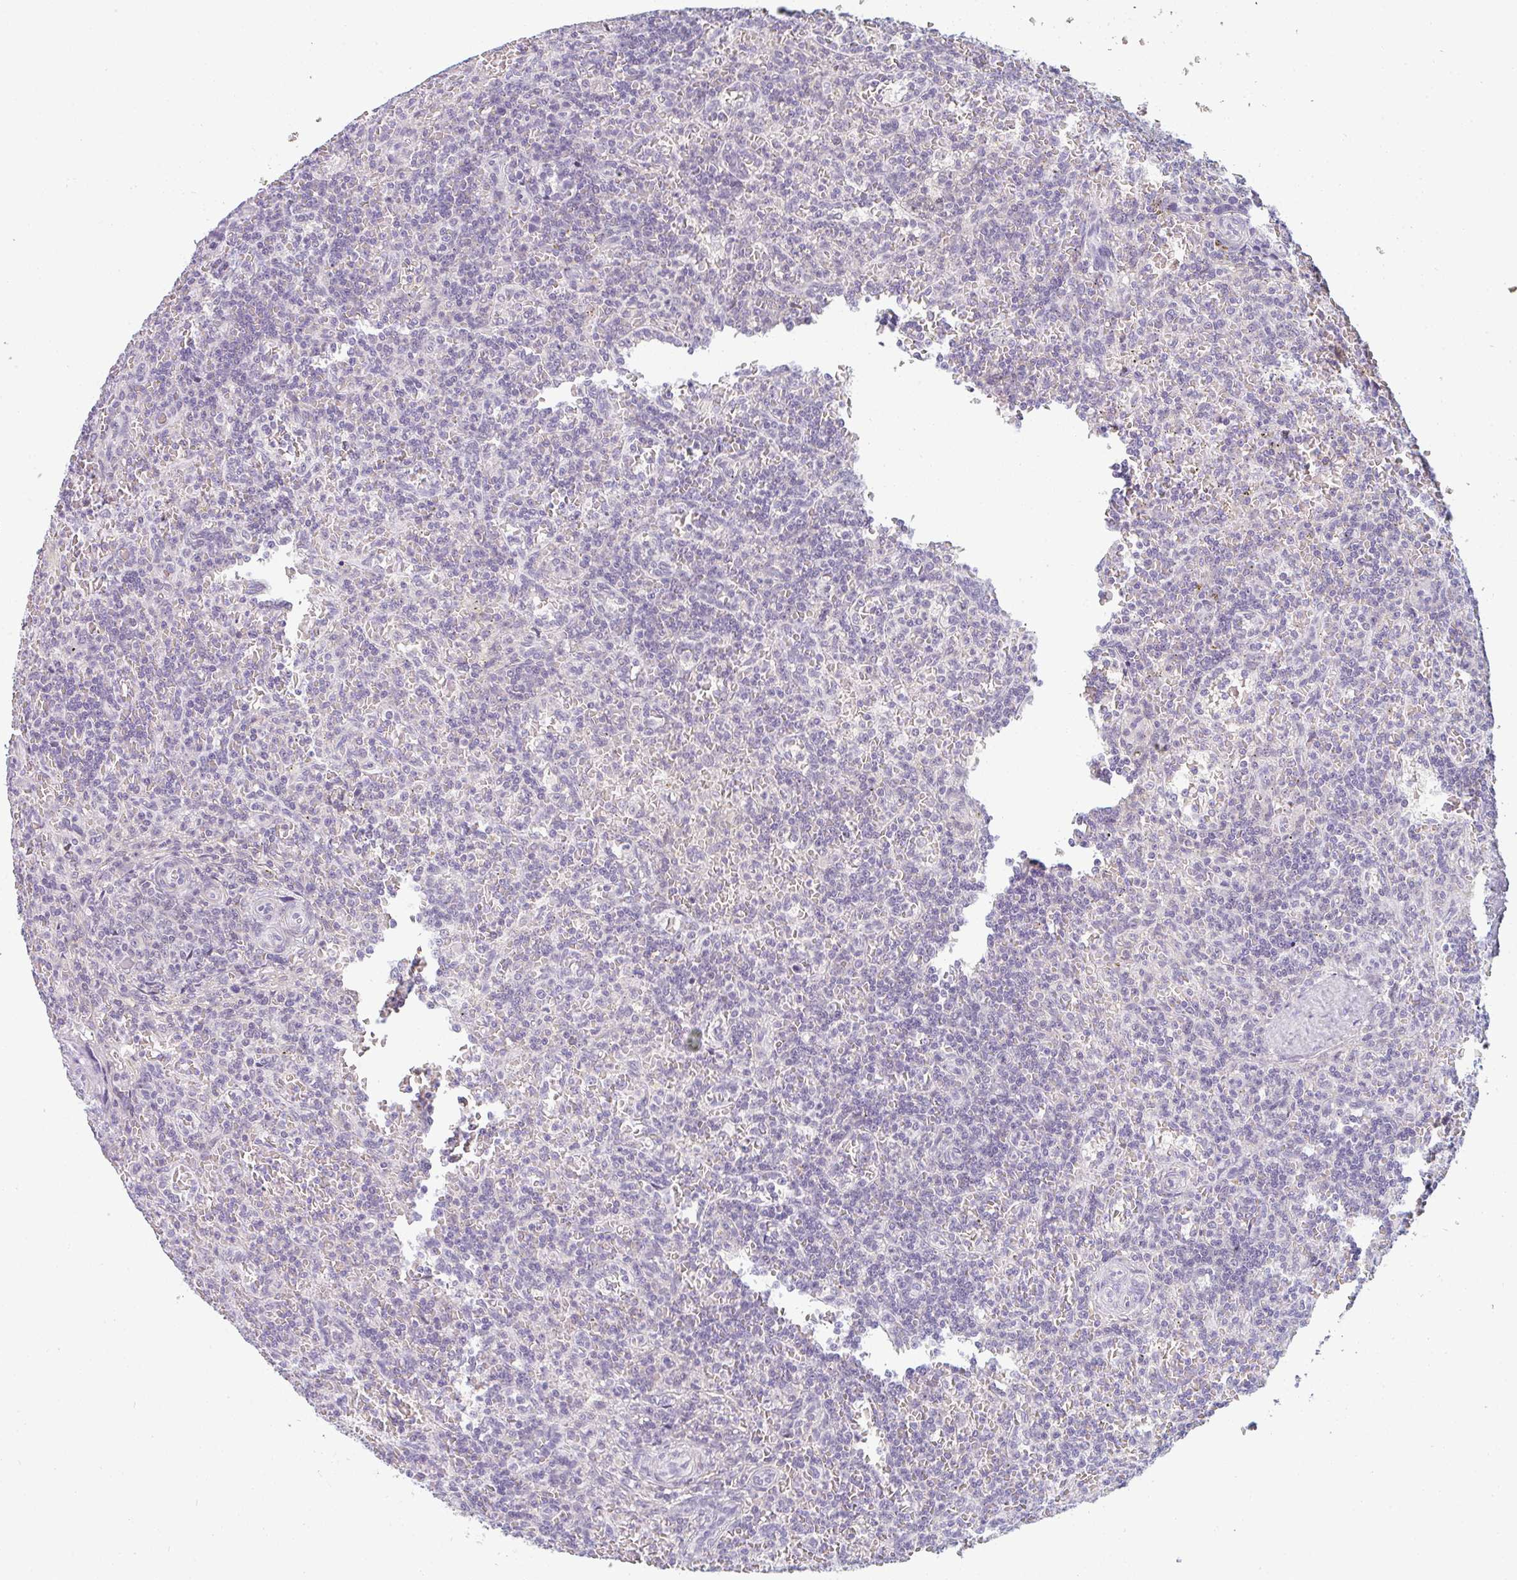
{"staining": {"intensity": "negative", "quantity": "none", "location": "none"}, "tissue": "lymphoma", "cell_type": "Tumor cells", "image_type": "cancer", "snomed": [{"axis": "morphology", "description": "Malignant lymphoma, non-Hodgkin's type, Low grade"}, {"axis": "topography", "description": "Spleen"}], "caption": "Tumor cells show no significant positivity in malignant lymphoma, non-Hodgkin's type (low-grade).", "gene": "PPFIA4", "patient": {"sex": "male", "age": 73}}